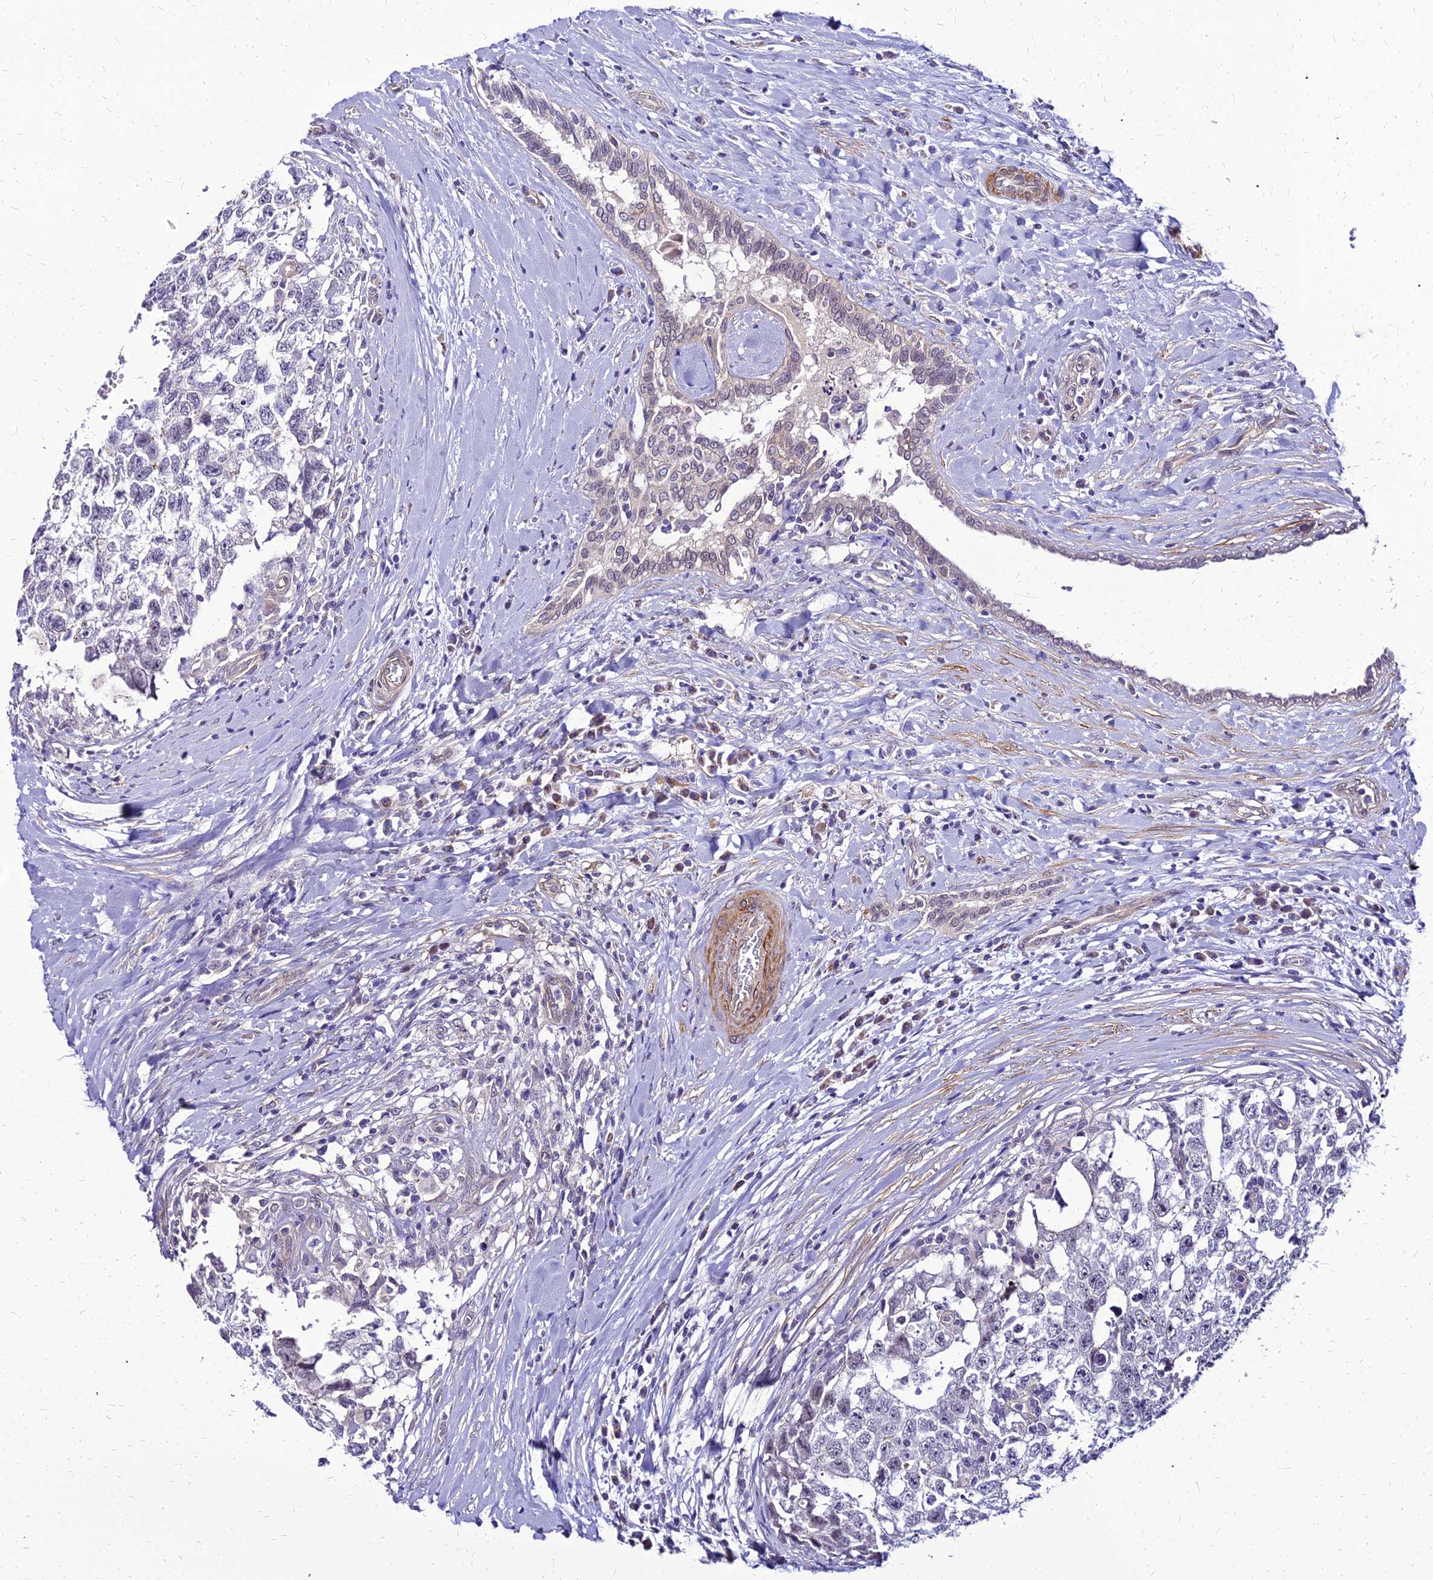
{"staining": {"intensity": "negative", "quantity": "none", "location": "none"}, "tissue": "testis cancer", "cell_type": "Tumor cells", "image_type": "cancer", "snomed": [{"axis": "morphology", "description": "Seminoma, NOS"}, {"axis": "morphology", "description": "Carcinoma, Embryonal, NOS"}, {"axis": "topography", "description": "Testis"}], "caption": "This is a image of immunohistochemistry (IHC) staining of testis embryonal carcinoma, which shows no staining in tumor cells.", "gene": "YEATS2", "patient": {"sex": "male", "age": 29}}